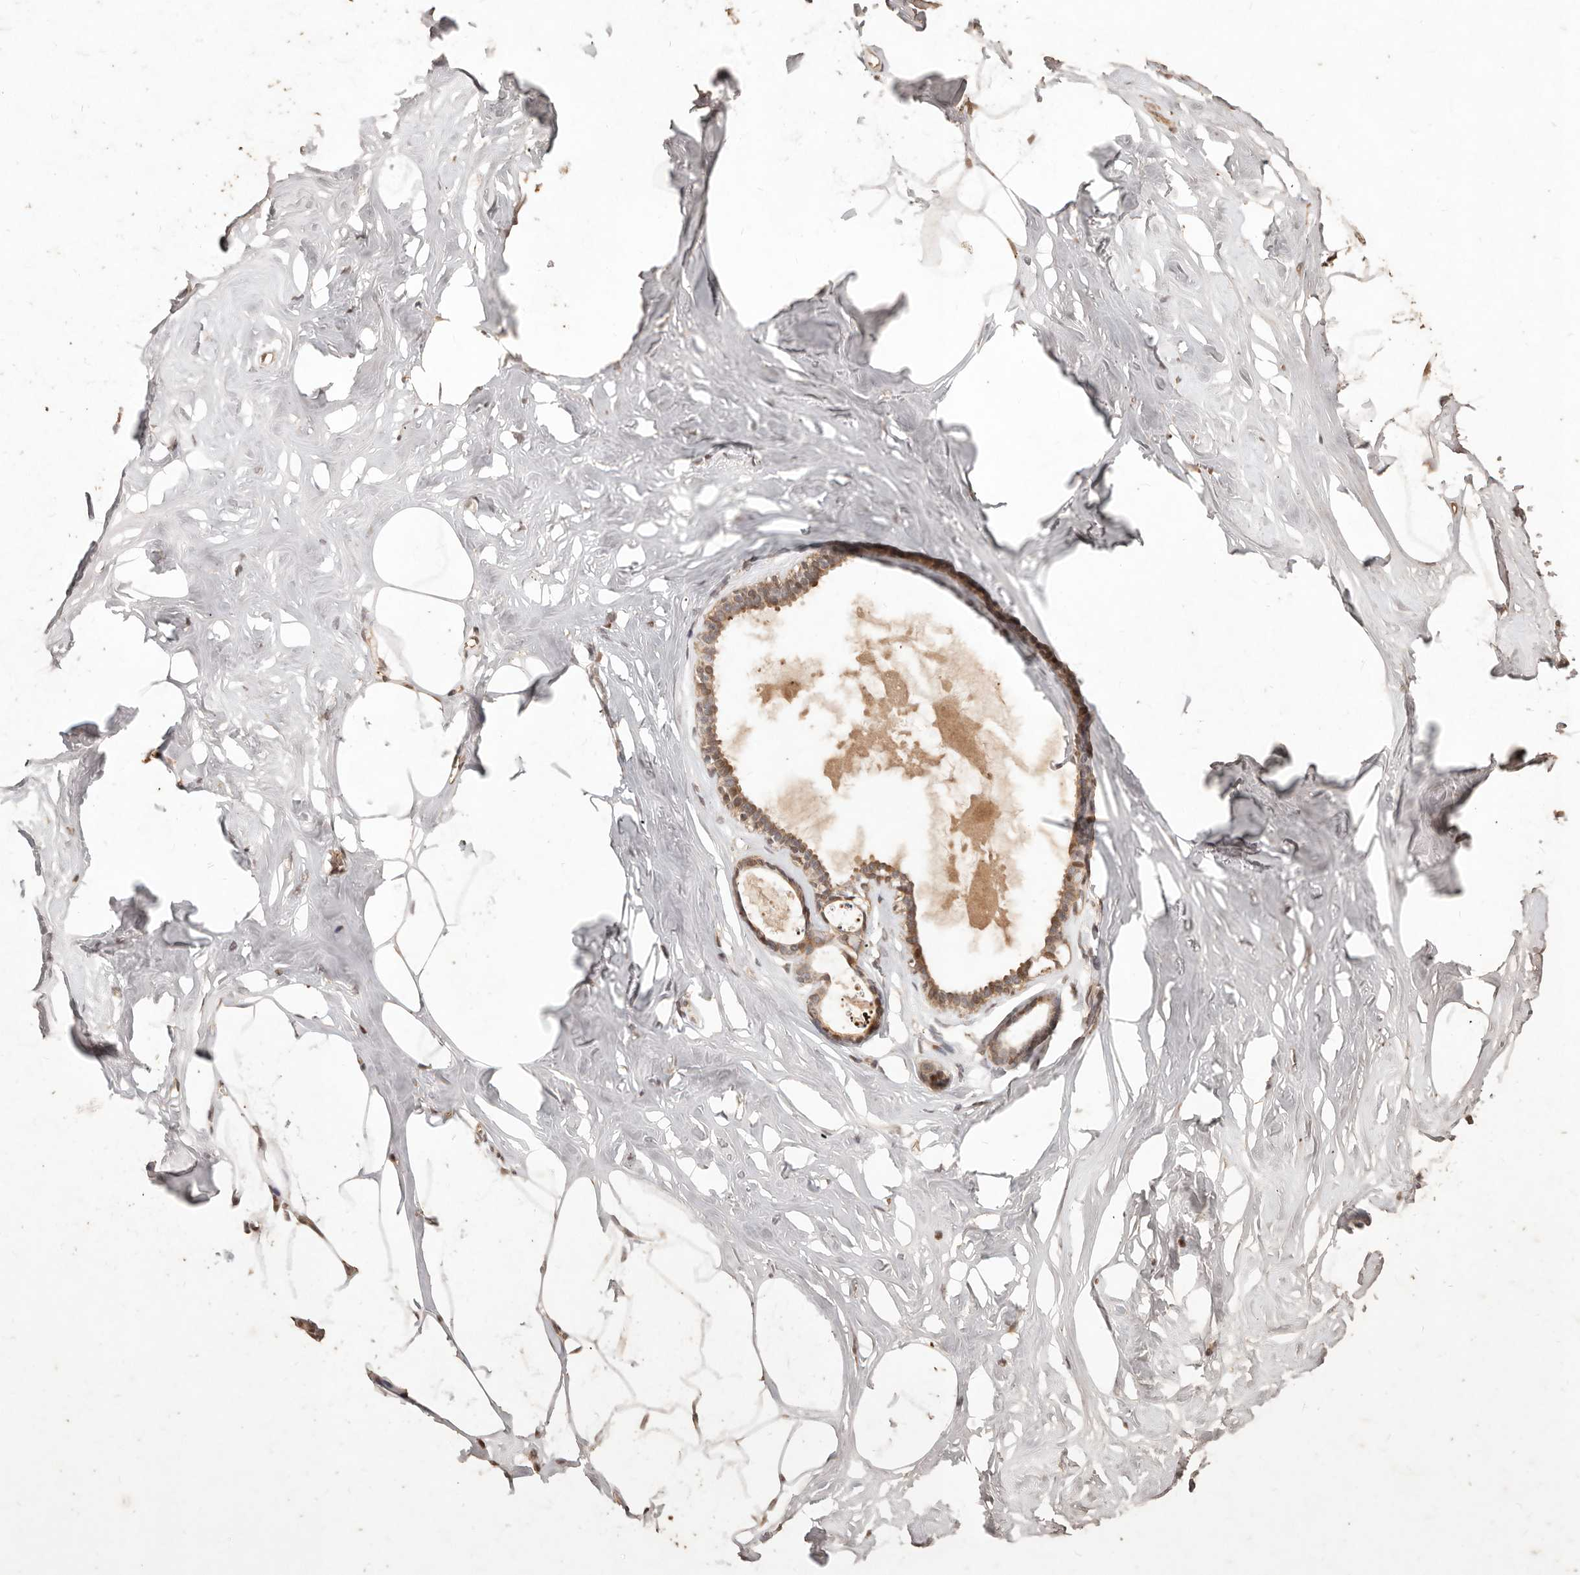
{"staining": {"intensity": "weak", "quantity": ">75%", "location": "cytoplasmic/membranous"}, "tissue": "adipose tissue", "cell_type": "Adipocytes", "image_type": "normal", "snomed": [{"axis": "morphology", "description": "Normal tissue, NOS"}, {"axis": "morphology", "description": "Fibrosis, NOS"}, {"axis": "topography", "description": "Breast"}, {"axis": "topography", "description": "Adipose tissue"}], "caption": "A high-resolution image shows immunohistochemistry staining of benign adipose tissue, which displays weak cytoplasmic/membranous positivity in about >75% of adipocytes. The staining was performed using DAB to visualize the protein expression in brown, while the nuclei were stained in blue with hematoxylin (Magnification: 20x).", "gene": "KIF9", "patient": {"sex": "female", "age": 39}}